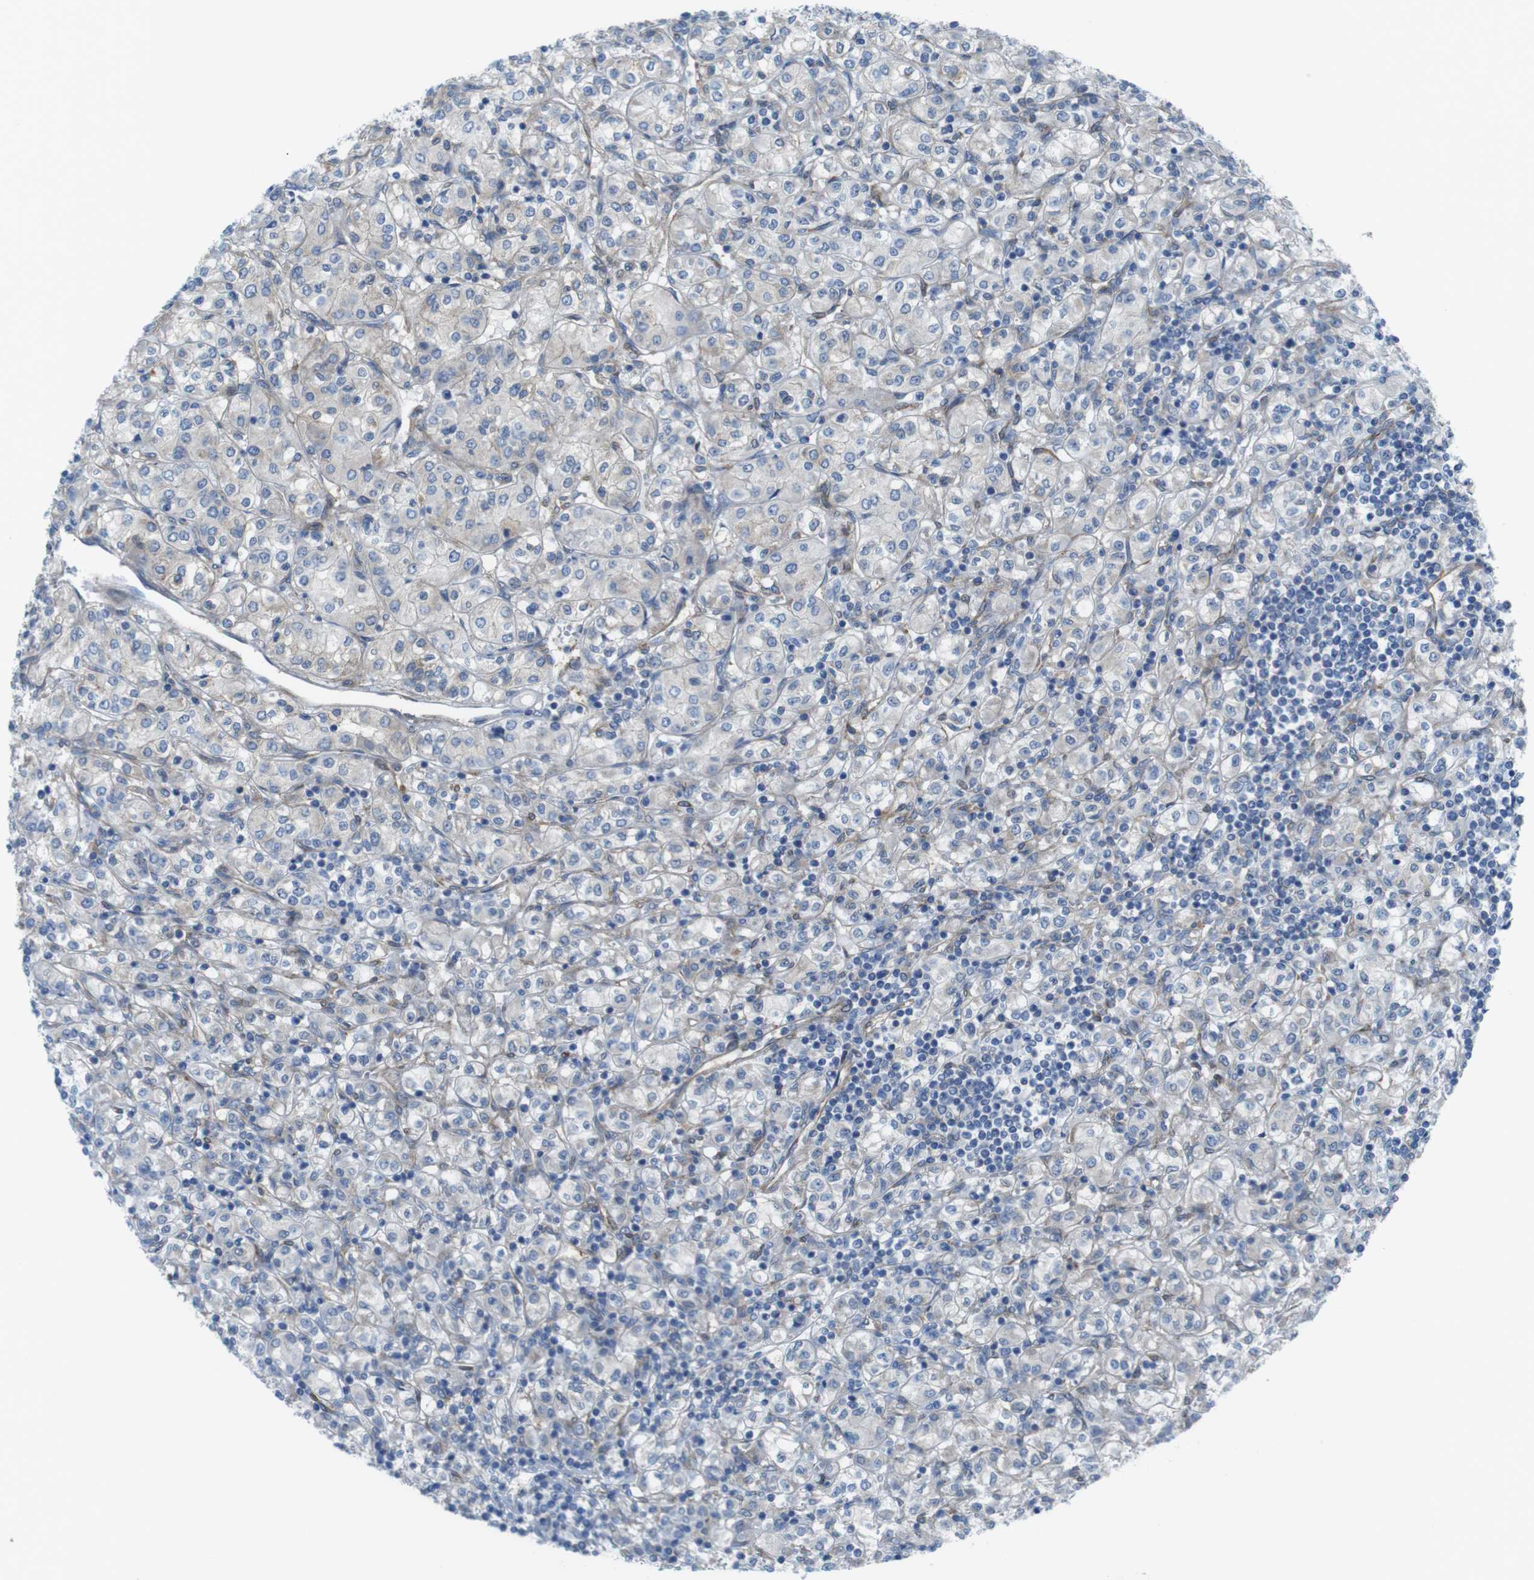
{"staining": {"intensity": "weak", "quantity": "<25%", "location": "cytoplasmic/membranous"}, "tissue": "renal cancer", "cell_type": "Tumor cells", "image_type": "cancer", "snomed": [{"axis": "morphology", "description": "Adenocarcinoma, NOS"}, {"axis": "topography", "description": "Kidney"}], "caption": "Tumor cells are negative for protein expression in human renal adenocarcinoma. (Stains: DAB (3,3'-diaminobenzidine) immunohistochemistry with hematoxylin counter stain, Microscopy: brightfield microscopy at high magnification).", "gene": "DIAPH2", "patient": {"sex": "male", "age": 77}}